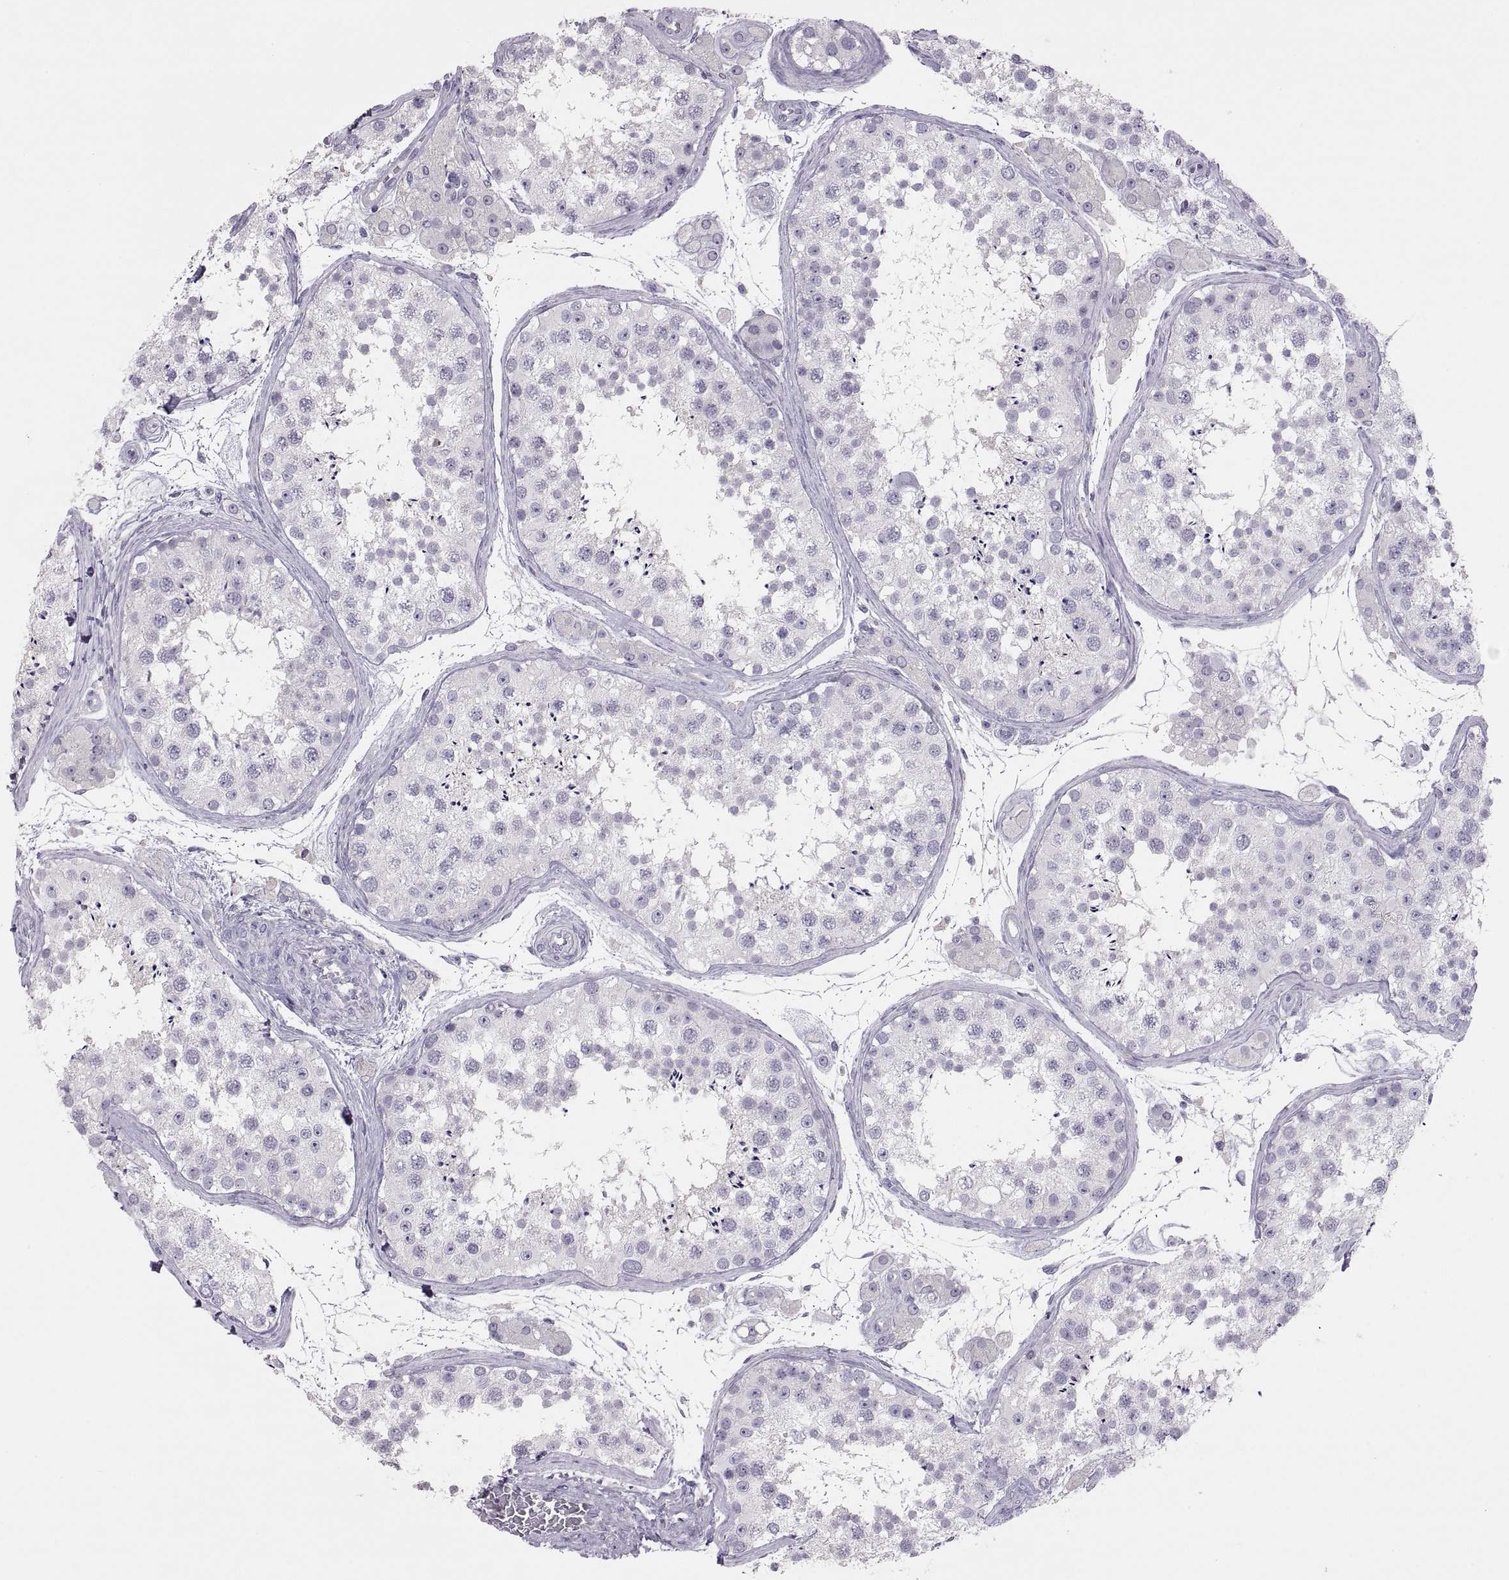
{"staining": {"intensity": "negative", "quantity": "none", "location": "none"}, "tissue": "testis", "cell_type": "Cells in seminiferous ducts", "image_type": "normal", "snomed": [{"axis": "morphology", "description": "Normal tissue, NOS"}, {"axis": "topography", "description": "Testis"}], "caption": "Immunohistochemistry histopathology image of normal human testis stained for a protein (brown), which exhibits no positivity in cells in seminiferous ducts.", "gene": "TBX19", "patient": {"sex": "male", "age": 41}}